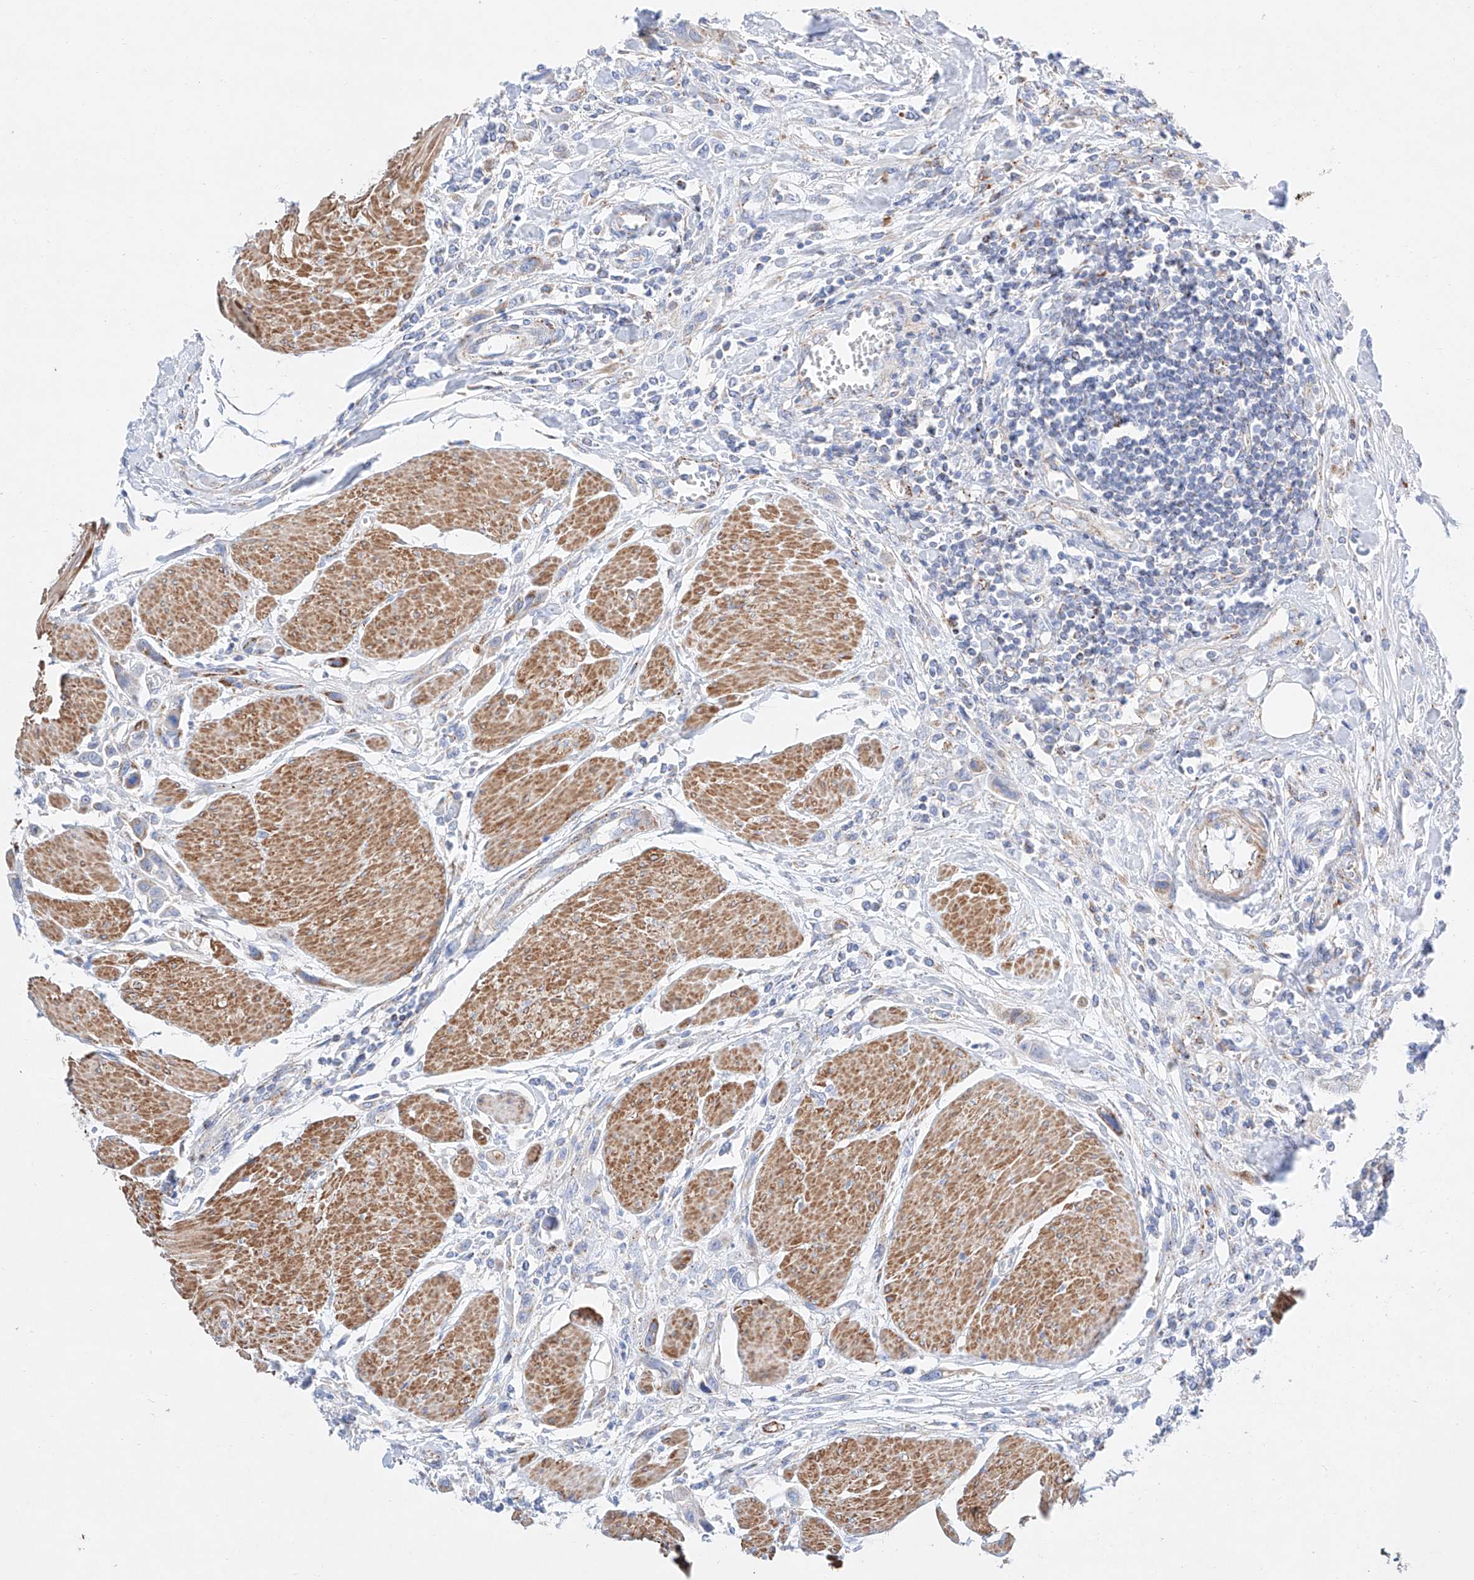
{"staining": {"intensity": "weak", "quantity": "<25%", "location": "cytoplasmic/membranous"}, "tissue": "urothelial cancer", "cell_type": "Tumor cells", "image_type": "cancer", "snomed": [{"axis": "morphology", "description": "Urothelial carcinoma, High grade"}, {"axis": "topography", "description": "Urinary bladder"}], "caption": "The histopathology image shows no significant positivity in tumor cells of urothelial cancer.", "gene": "C6orf62", "patient": {"sex": "male", "age": 50}}